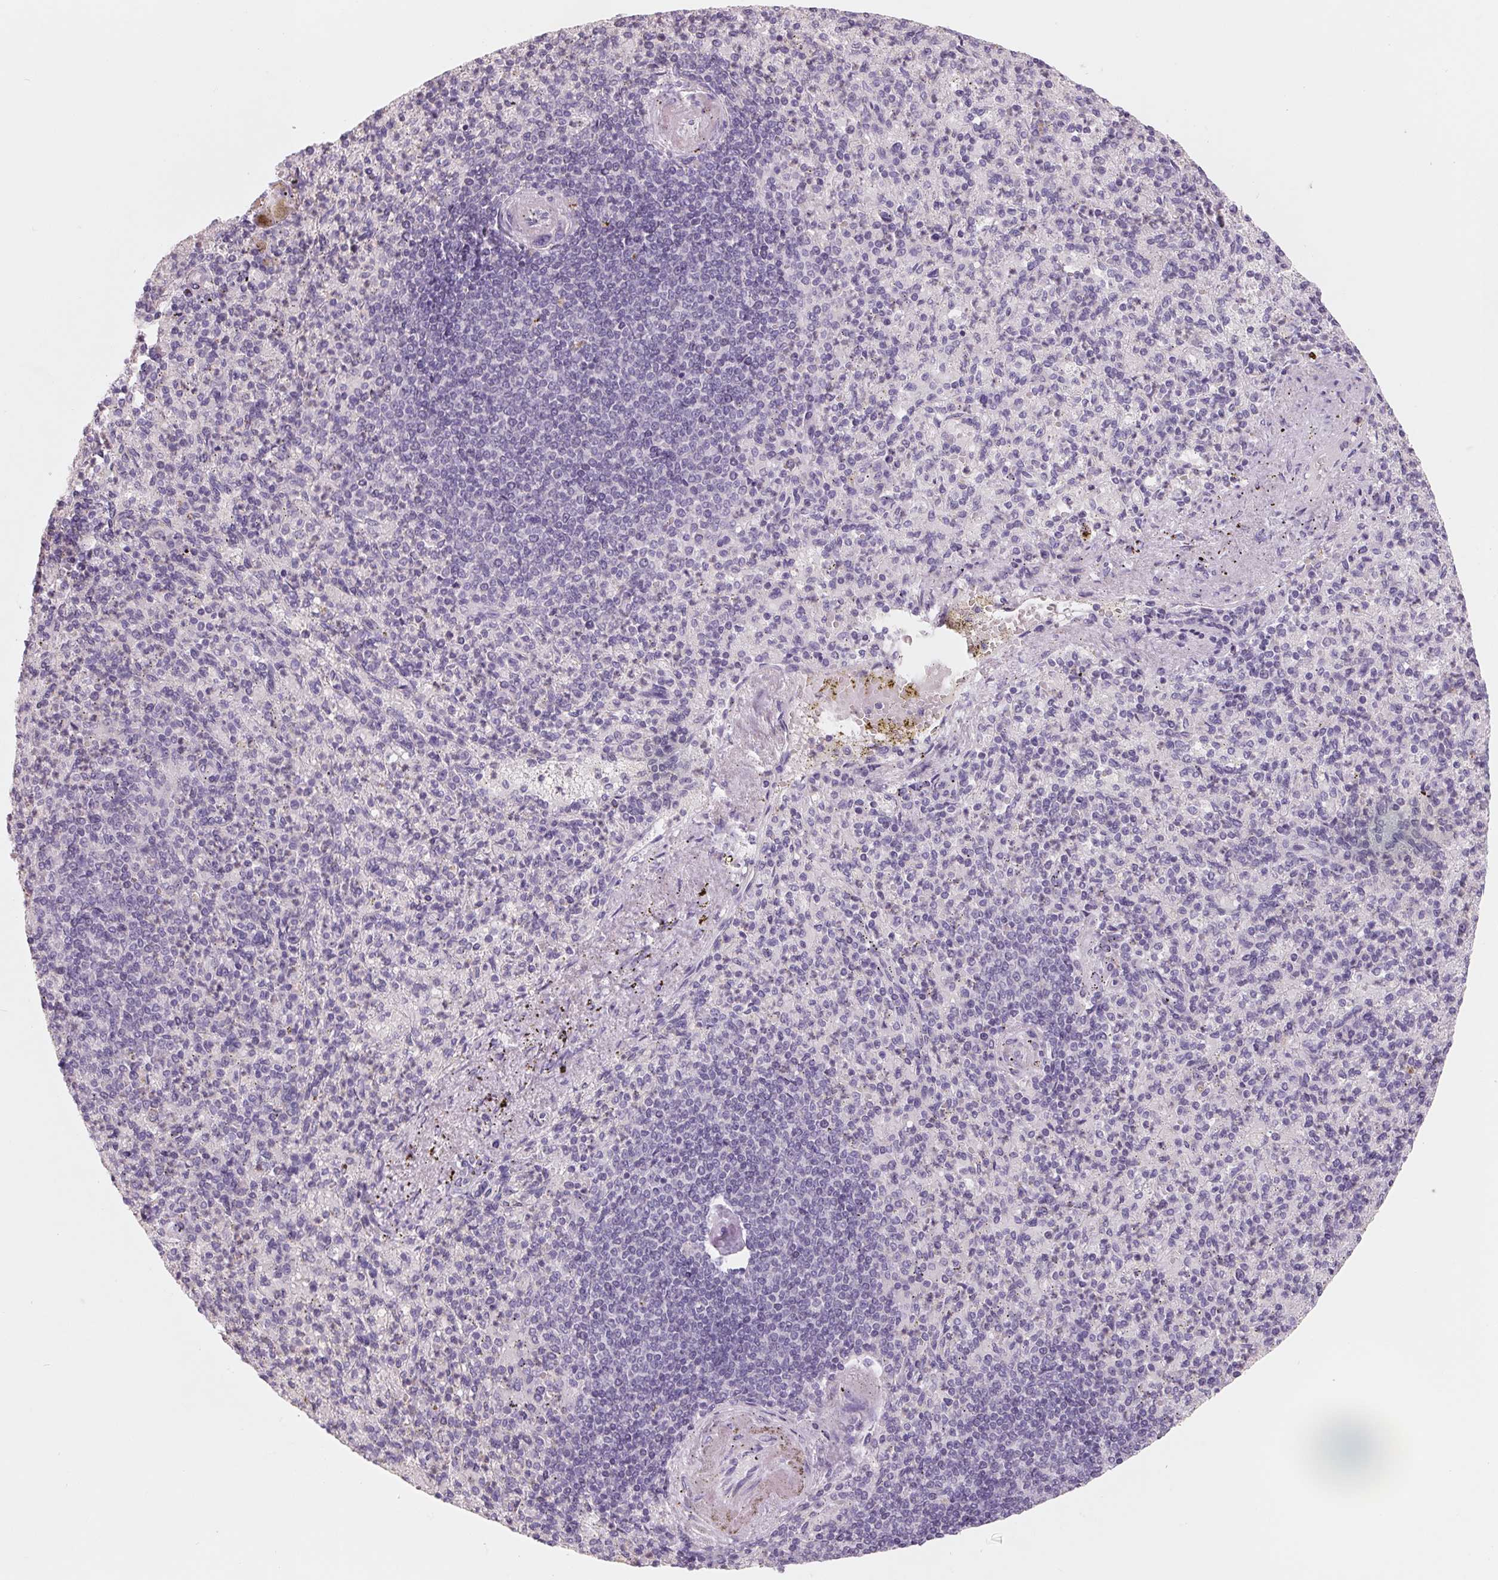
{"staining": {"intensity": "negative", "quantity": "none", "location": "none"}, "tissue": "spleen", "cell_type": "Cells in red pulp", "image_type": "normal", "snomed": [{"axis": "morphology", "description": "Normal tissue, NOS"}, {"axis": "topography", "description": "Spleen"}], "caption": "Spleen was stained to show a protein in brown. There is no significant staining in cells in red pulp. (Stains: DAB (3,3'-diaminobenzidine) IHC with hematoxylin counter stain, Microscopy: brightfield microscopy at high magnification).", "gene": "FTCD", "patient": {"sex": "female", "age": 74}}